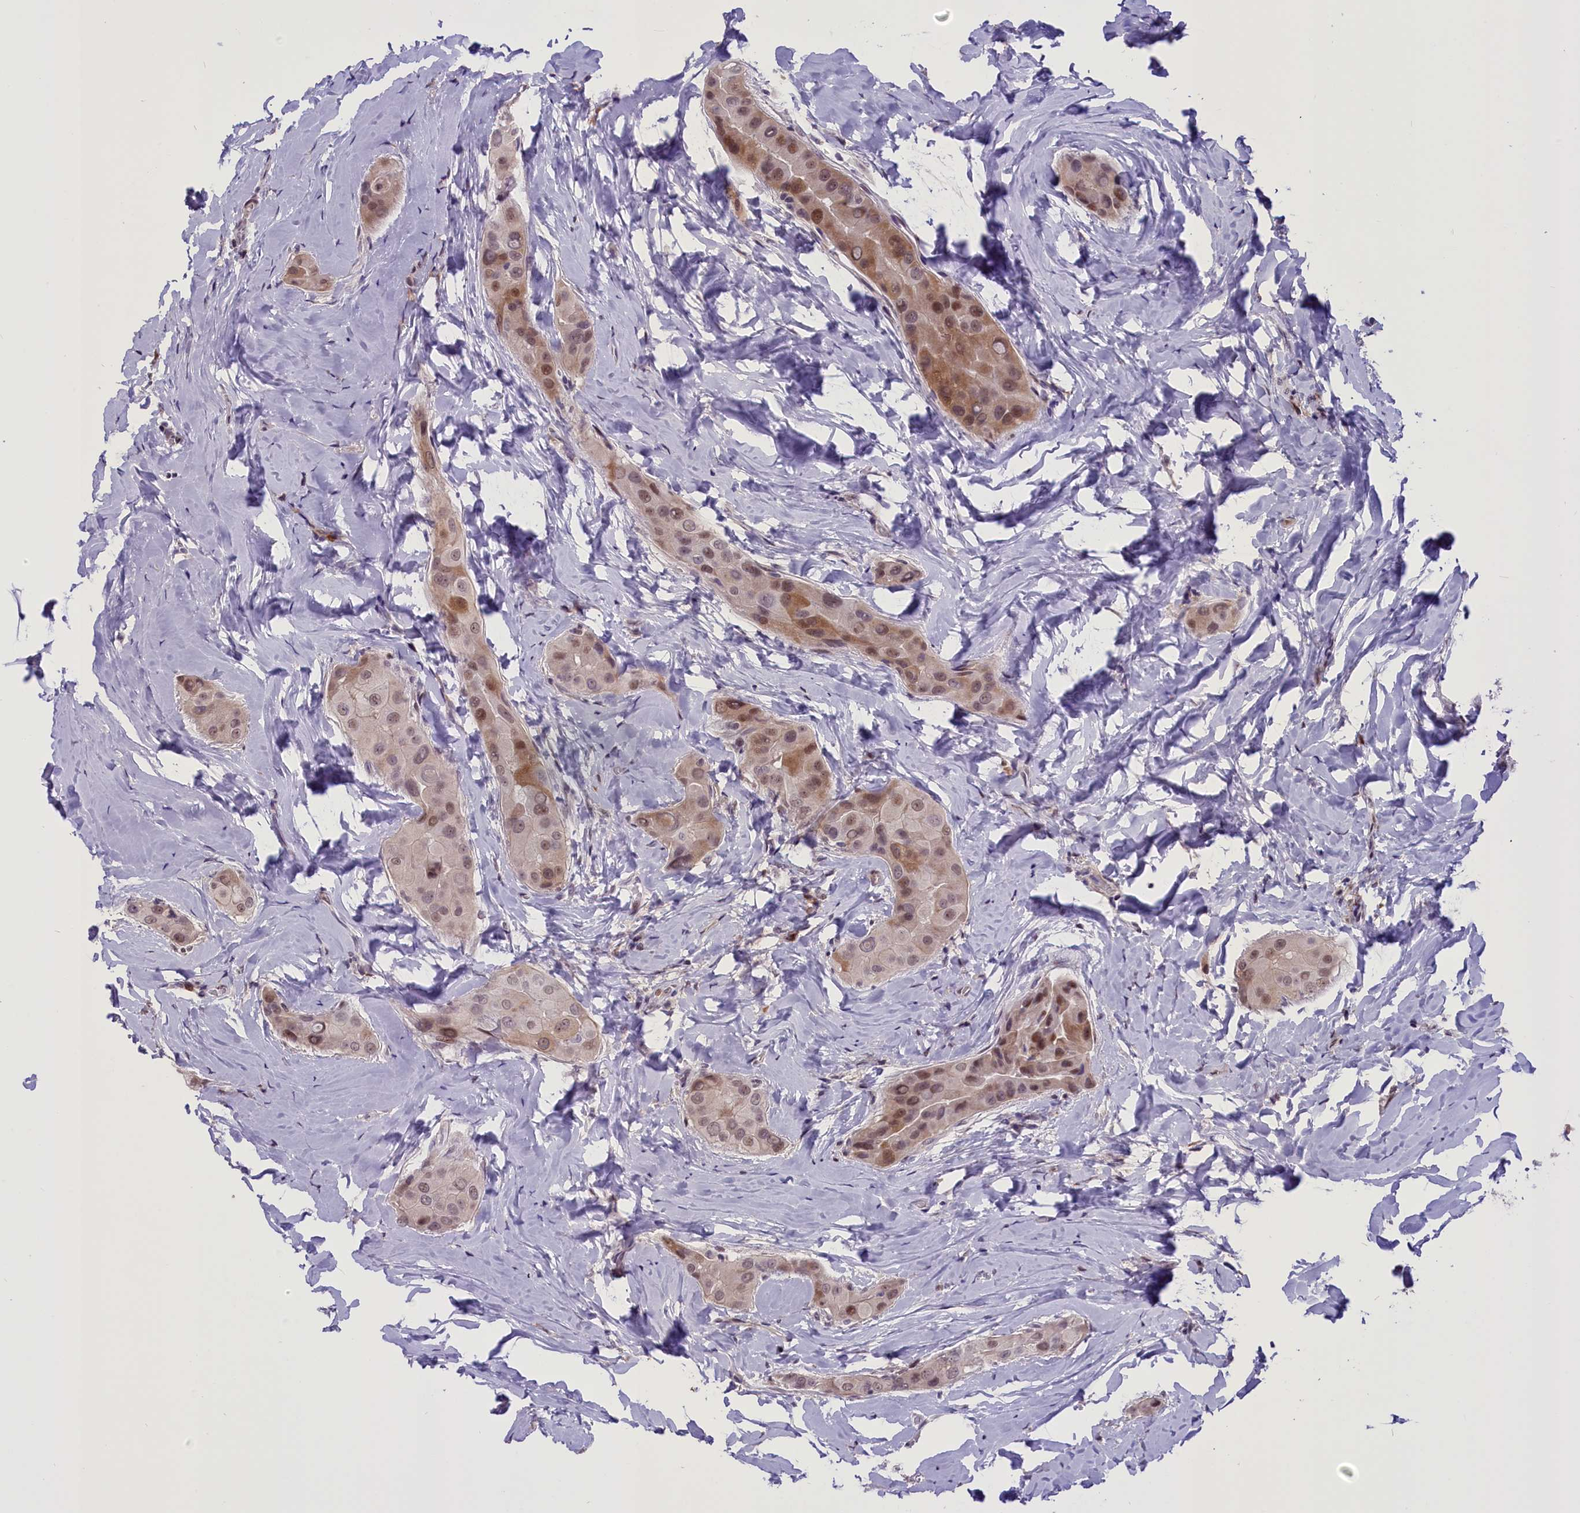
{"staining": {"intensity": "moderate", "quantity": "25%-75%", "location": "nuclear"}, "tissue": "thyroid cancer", "cell_type": "Tumor cells", "image_type": "cancer", "snomed": [{"axis": "morphology", "description": "Papillary adenocarcinoma, NOS"}, {"axis": "topography", "description": "Thyroid gland"}], "caption": "Brown immunohistochemical staining in thyroid cancer exhibits moderate nuclear staining in approximately 25%-75% of tumor cells.", "gene": "ENHO", "patient": {"sex": "male", "age": 33}}